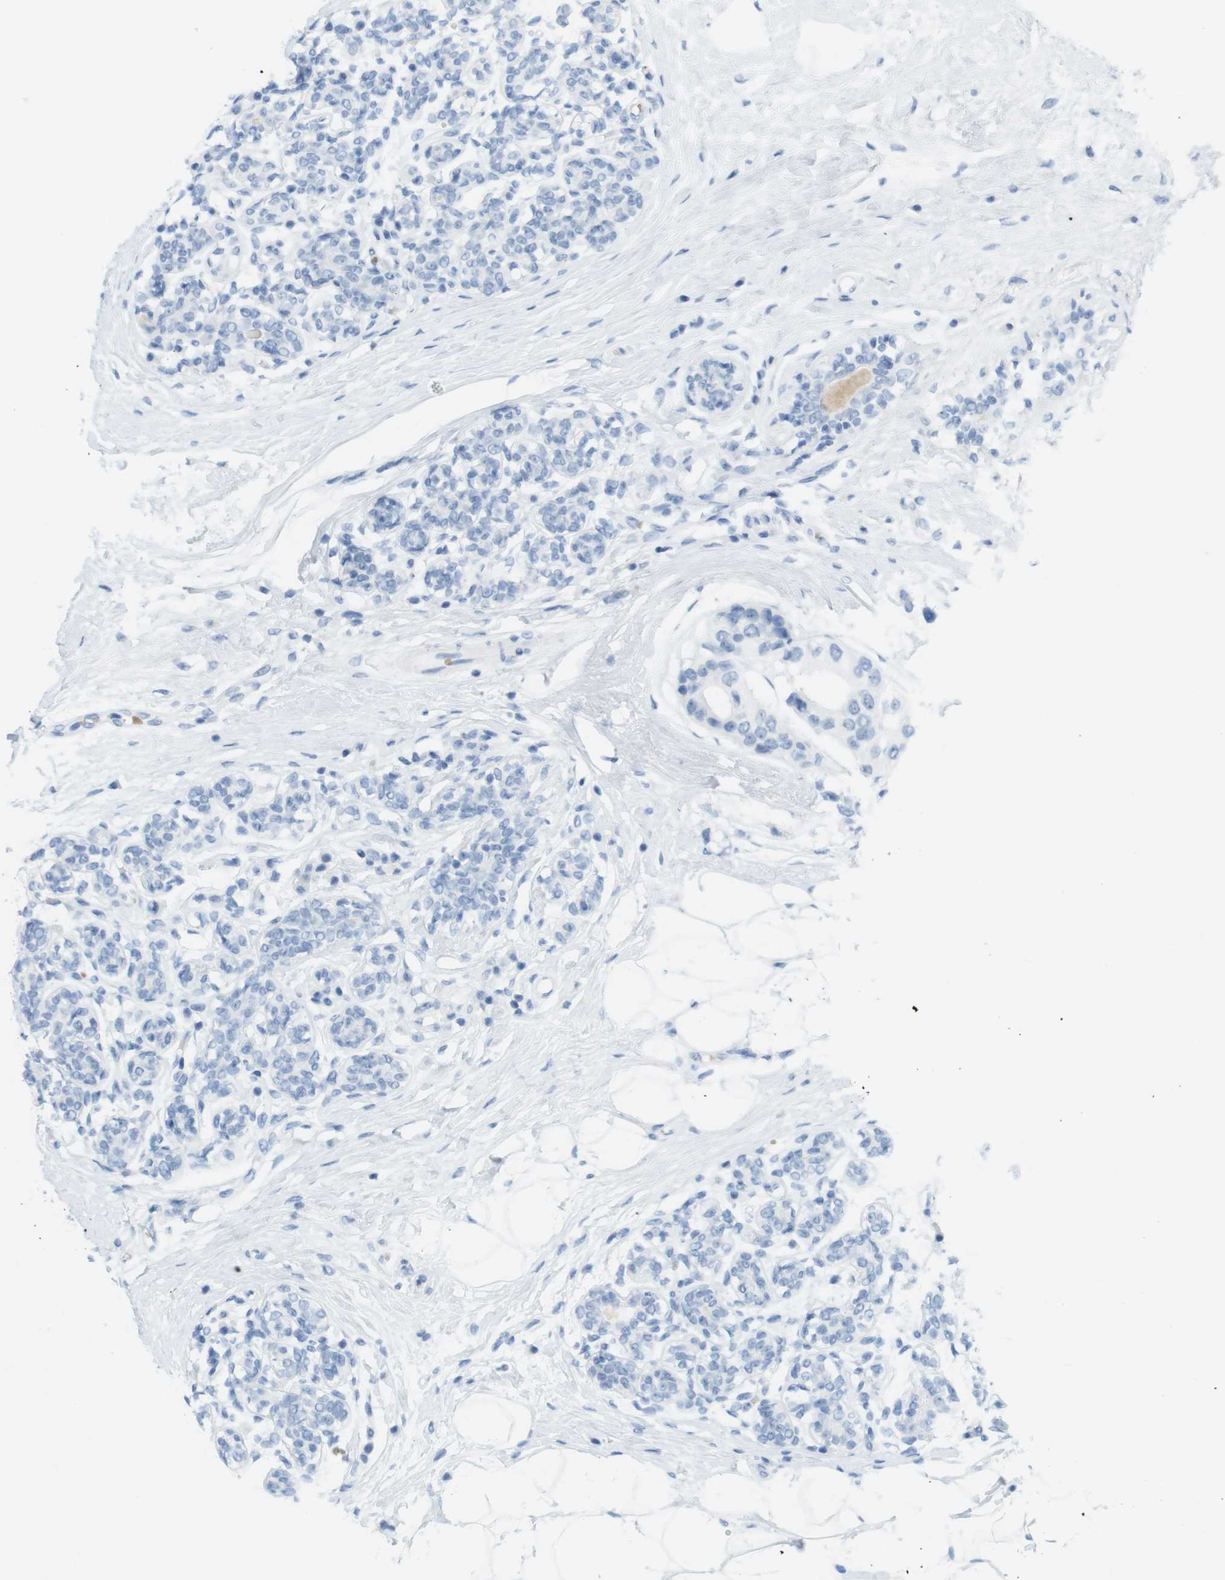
{"staining": {"intensity": "negative", "quantity": "none", "location": "none"}, "tissue": "breast cancer", "cell_type": "Tumor cells", "image_type": "cancer", "snomed": [{"axis": "morphology", "description": "Normal tissue, NOS"}, {"axis": "morphology", "description": "Duct carcinoma"}, {"axis": "topography", "description": "Breast"}], "caption": "An immunohistochemistry photomicrograph of infiltrating ductal carcinoma (breast) is shown. There is no staining in tumor cells of infiltrating ductal carcinoma (breast). (DAB (3,3'-diaminobenzidine) immunohistochemistry (IHC) with hematoxylin counter stain).", "gene": "TNNT2", "patient": {"sex": "female", "age": 39}}